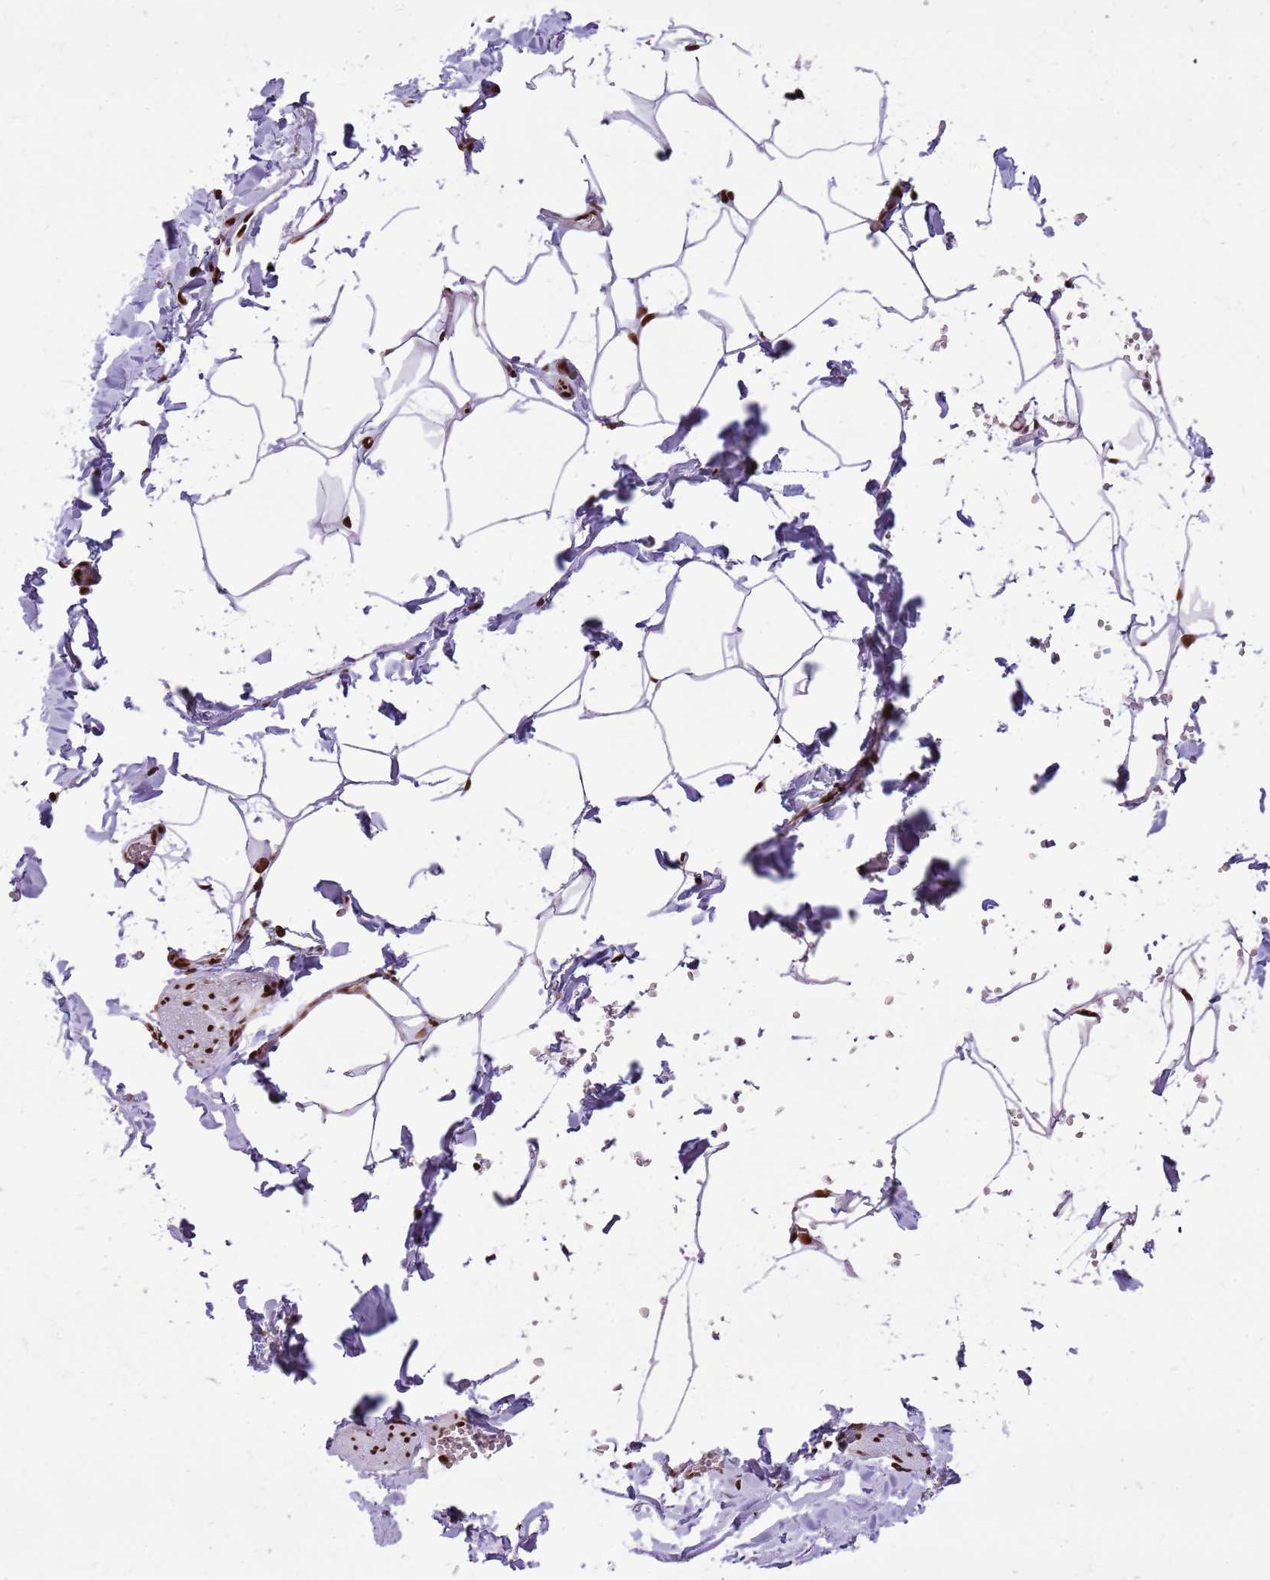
{"staining": {"intensity": "moderate", "quantity": "25%-75%", "location": "nuclear"}, "tissue": "adipose tissue", "cell_type": "Adipocytes", "image_type": "normal", "snomed": [{"axis": "morphology", "description": "Normal tissue, NOS"}, {"axis": "topography", "description": "Gallbladder"}, {"axis": "topography", "description": "Peripheral nerve tissue"}], "caption": "Normal adipose tissue was stained to show a protein in brown. There is medium levels of moderate nuclear staining in approximately 25%-75% of adipocytes. The staining is performed using DAB brown chromogen to label protein expression. The nuclei are counter-stained blue using hematoxylin.", "gene": "WASHC4", "patient": {"sex": "male", "age": 38}}